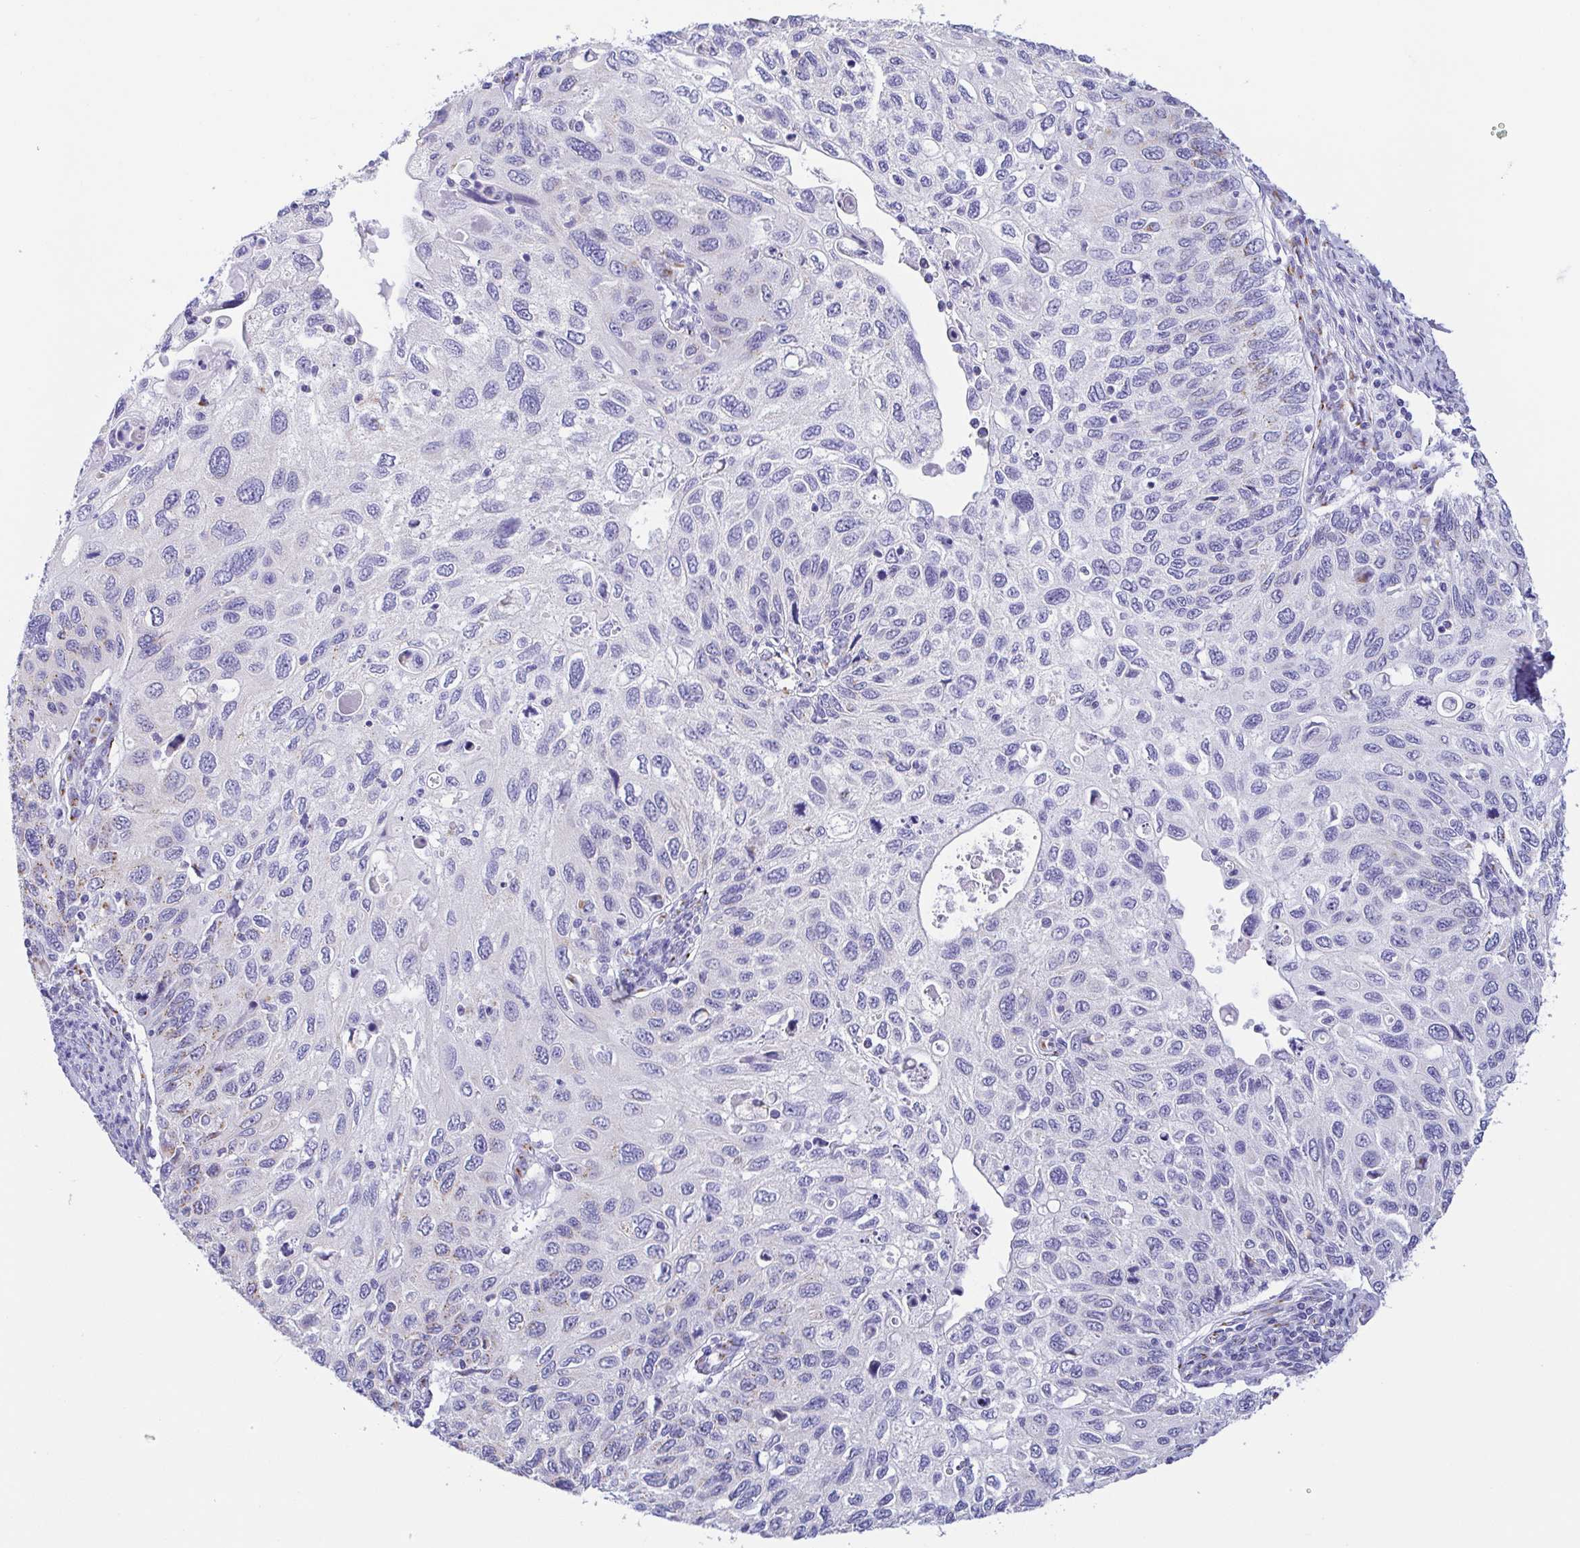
{"staining": {"intensity": "weak", "quantity": "<25%", "location": "cytoplasmic/membranous"}, "tissue": "cervical cancer", "cell_type": "Tumor cells", "image_type": "cancer", "snomed": [{"axis": "morphology", "description": "Squamous cell carcinoma, NOS"}, {"axis": "topography", "description": "Cervix"}], "caption": "DAB (3,3'-diaminobenzidine) immunohistochemical staining of human squamous cell carcinoma (cervical) shows no significant staining in tumor cells.", "gene": "SULT1B1", "patient": {"sex": "female", "age": 70}}